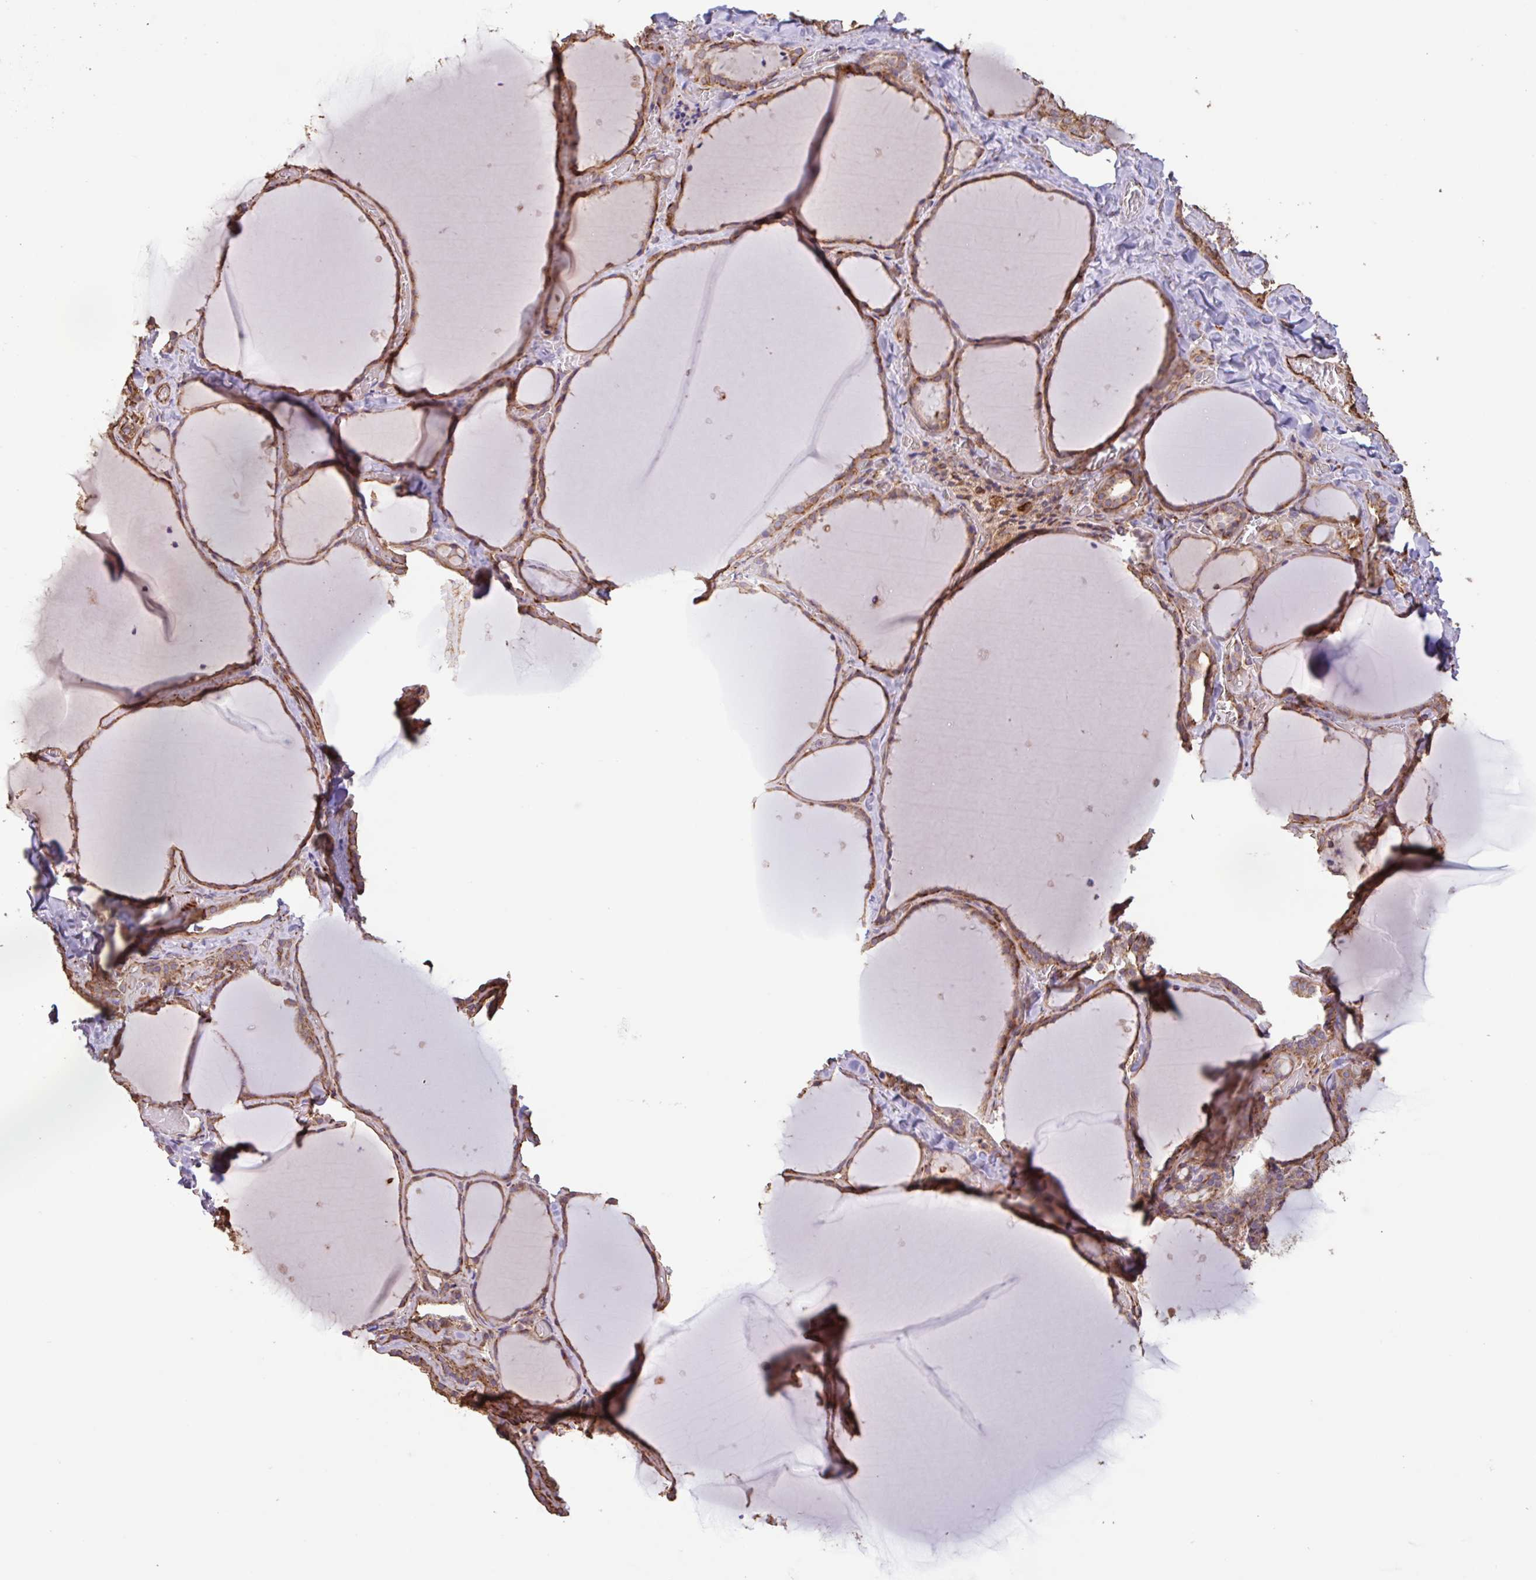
{"staining": {"intensity": "moderate", "quantity": ">75%", "location": "cytoplasmic/membranous"}, "tissue": "thyroid gland", "cell_type": "Glandular cells", "image_type": "normal", "snomed": [{"axis": "morphology", "description": "Normal tissue, NOS"}, {"axis": "topography", "description": "Thyroid gland"}], "caption": "Brown immunohistochemical staining in benign thyroid gland shows moderate cytoplasmic/membranous staining in approximately >75% of glandular cells.", "gene": "ZNF790", "patient": {"sex": "female", "age": 36}}